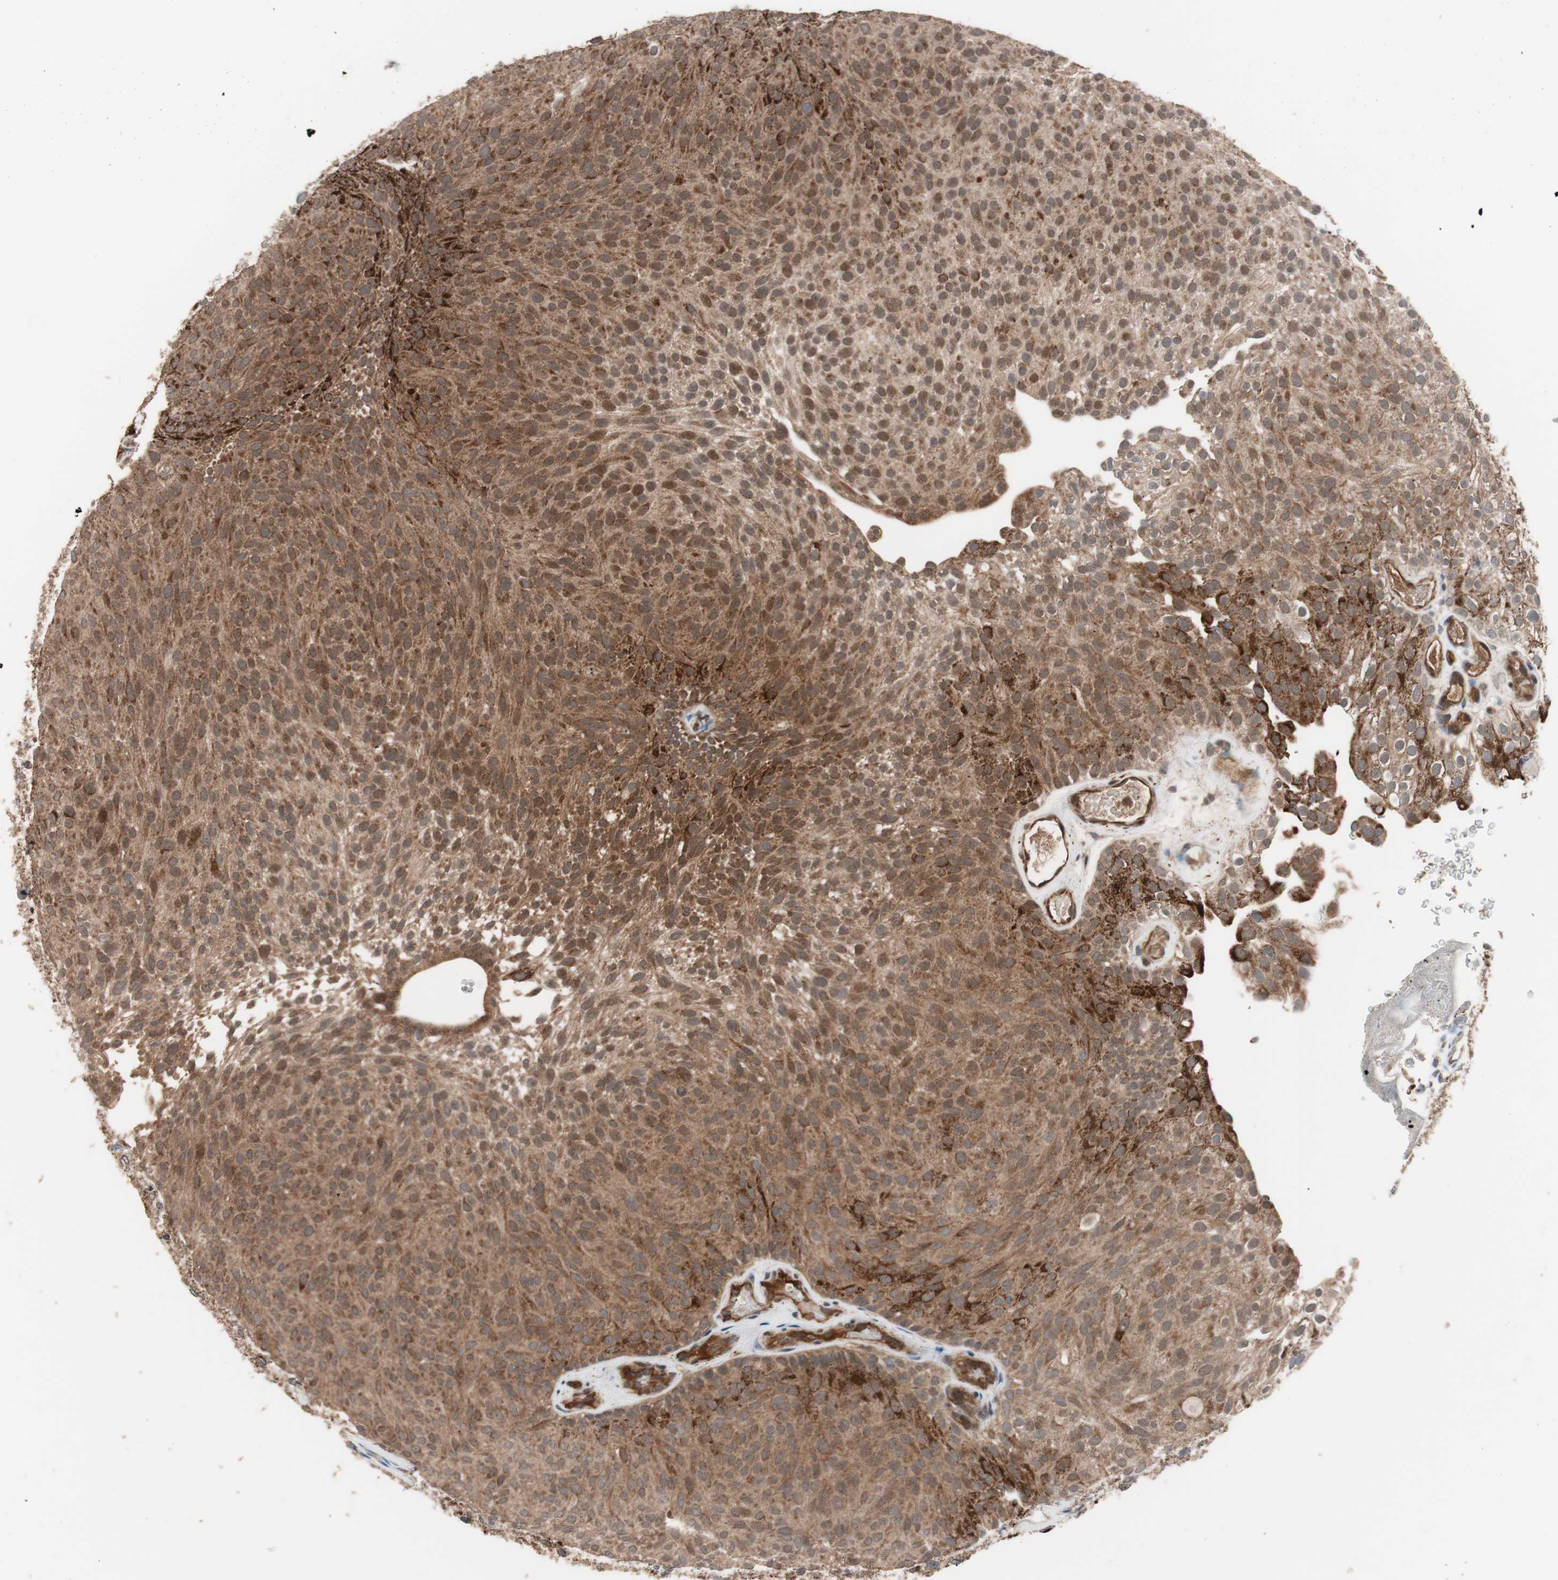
{"staining": {"intensity": "strong", "quantity": ">75%", "location": "cytoplasmic/membranous,nuclear"}, "tissue": "urothelial cancer", "cell_type": "Tumor cells", "image_type": "cancer", "snomed": [{"axis": "morphology", "description": "Urothelial carcinoma, Low grade"}, {"axis": "topography", "description": "Urinary bladder"}], "caption": "Tumor cells reveal strong cytoplasmic/membranous and nuclear positivity in approximately >75% of cells in urothelial carcinoma (low-grade). (brown staining indicates protein expression, while blue staining denotes nuclei).", "gene": "HMBS", "patient": {"sex": "male", "age": 78}}